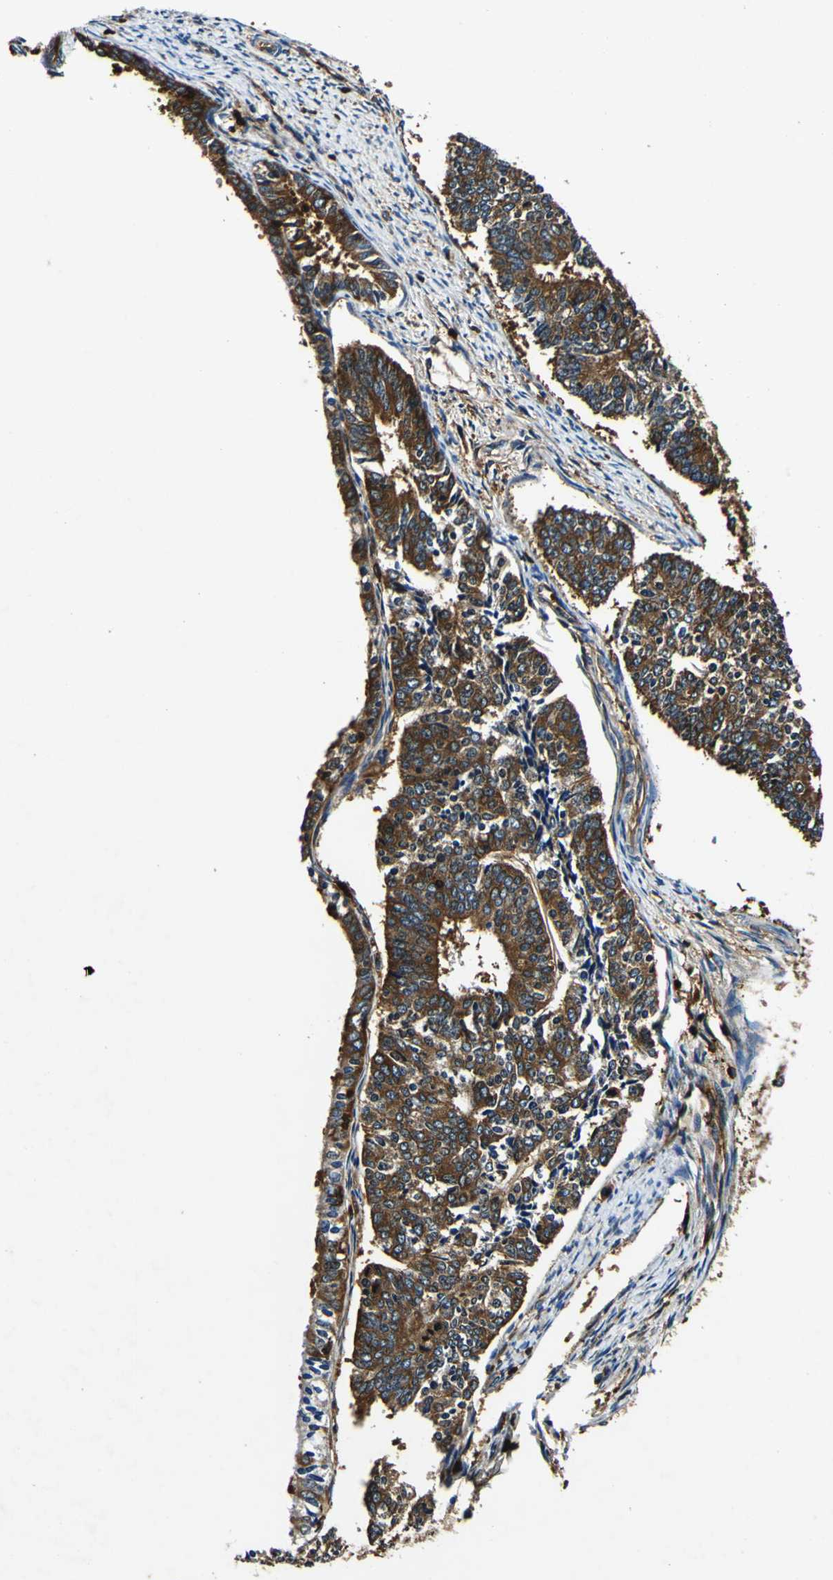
{"staining": {"intensity": "strong", "quantity": "25%-75%", "location": "cytoplasmic/membranous"}, "tissue": "endometrial cancer", "cell_type": "Tumor cells", "image_type": "cancer", "snomed": [{"axis": "morphology", "description": "Adenocarcinoma, NOS"}, {"axis": "topography", "description": "Endometrium"}], "caption": "IHC photomicrograph of endometrial cancer stained for a protein (brown), which demonstrates high levels of strong cytoplasmic/membranous staining in about 25%-75% of tumor cells.", "gene": "RHOT2", "patient": {"sex": "female", "age": 70}}